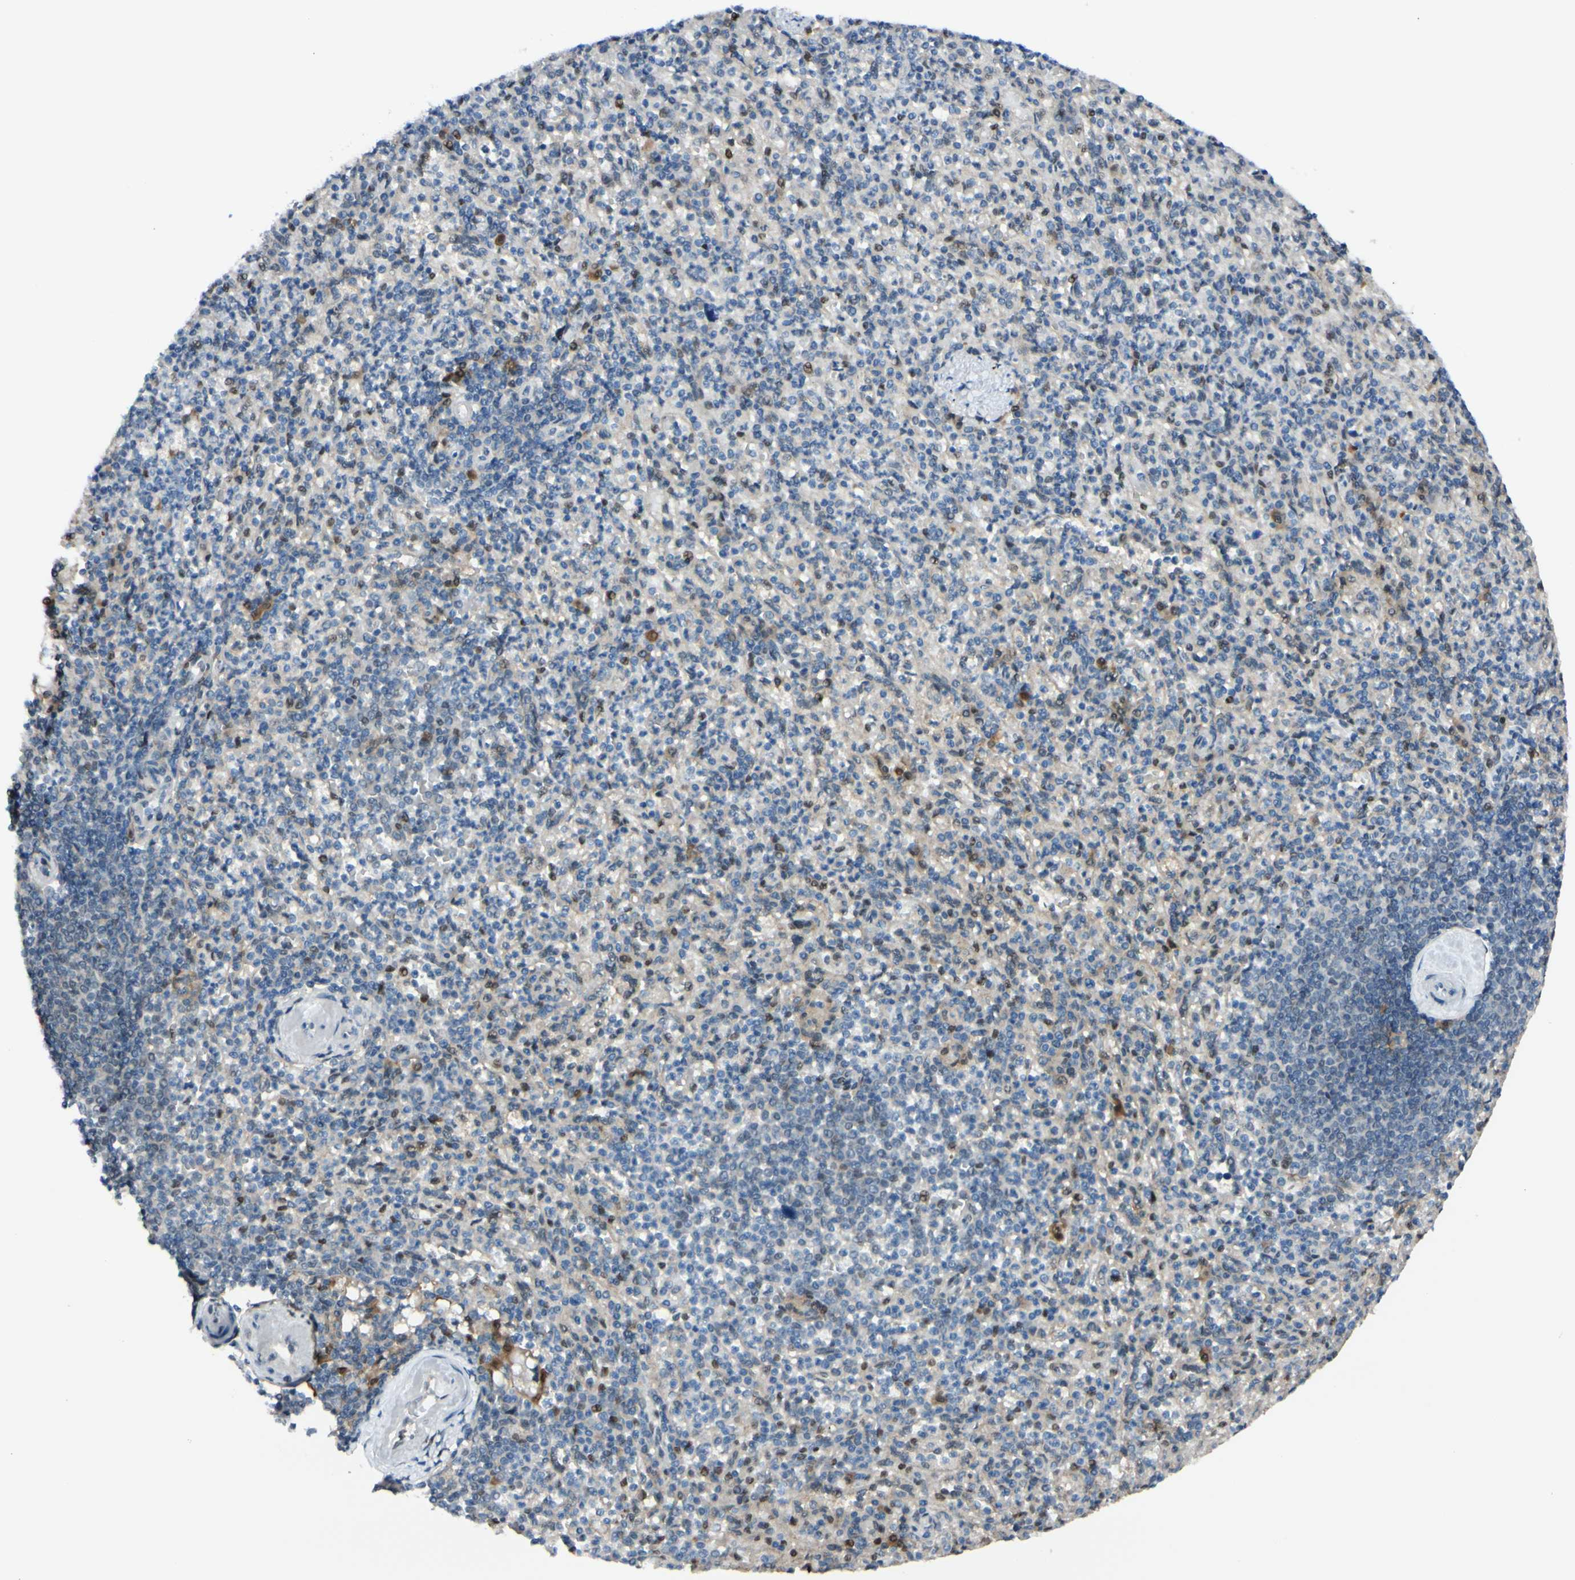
{"staining": {"intensity": "moderate", "quantity": "<25%", "location": "nuclear"}, "tissue": "spleen", "cell_type": "Cells in red pulp", "image_type": "normal", "snomed": [{"axis": "morphology", "description": "Normal tissue, NOS"}, {"axis": "topography", "description": "Spleen"}], "caption": "An IHC image of unremarkable tissue is shown. Protein staining in brown shows moderate nuclear positivity in spleen within cells in red pulp. (brown staining indicates protein expression, while blue staining denotes nuclei).", "gene": "PTTG1", "patient": {"sex": "female", "age": 74}}